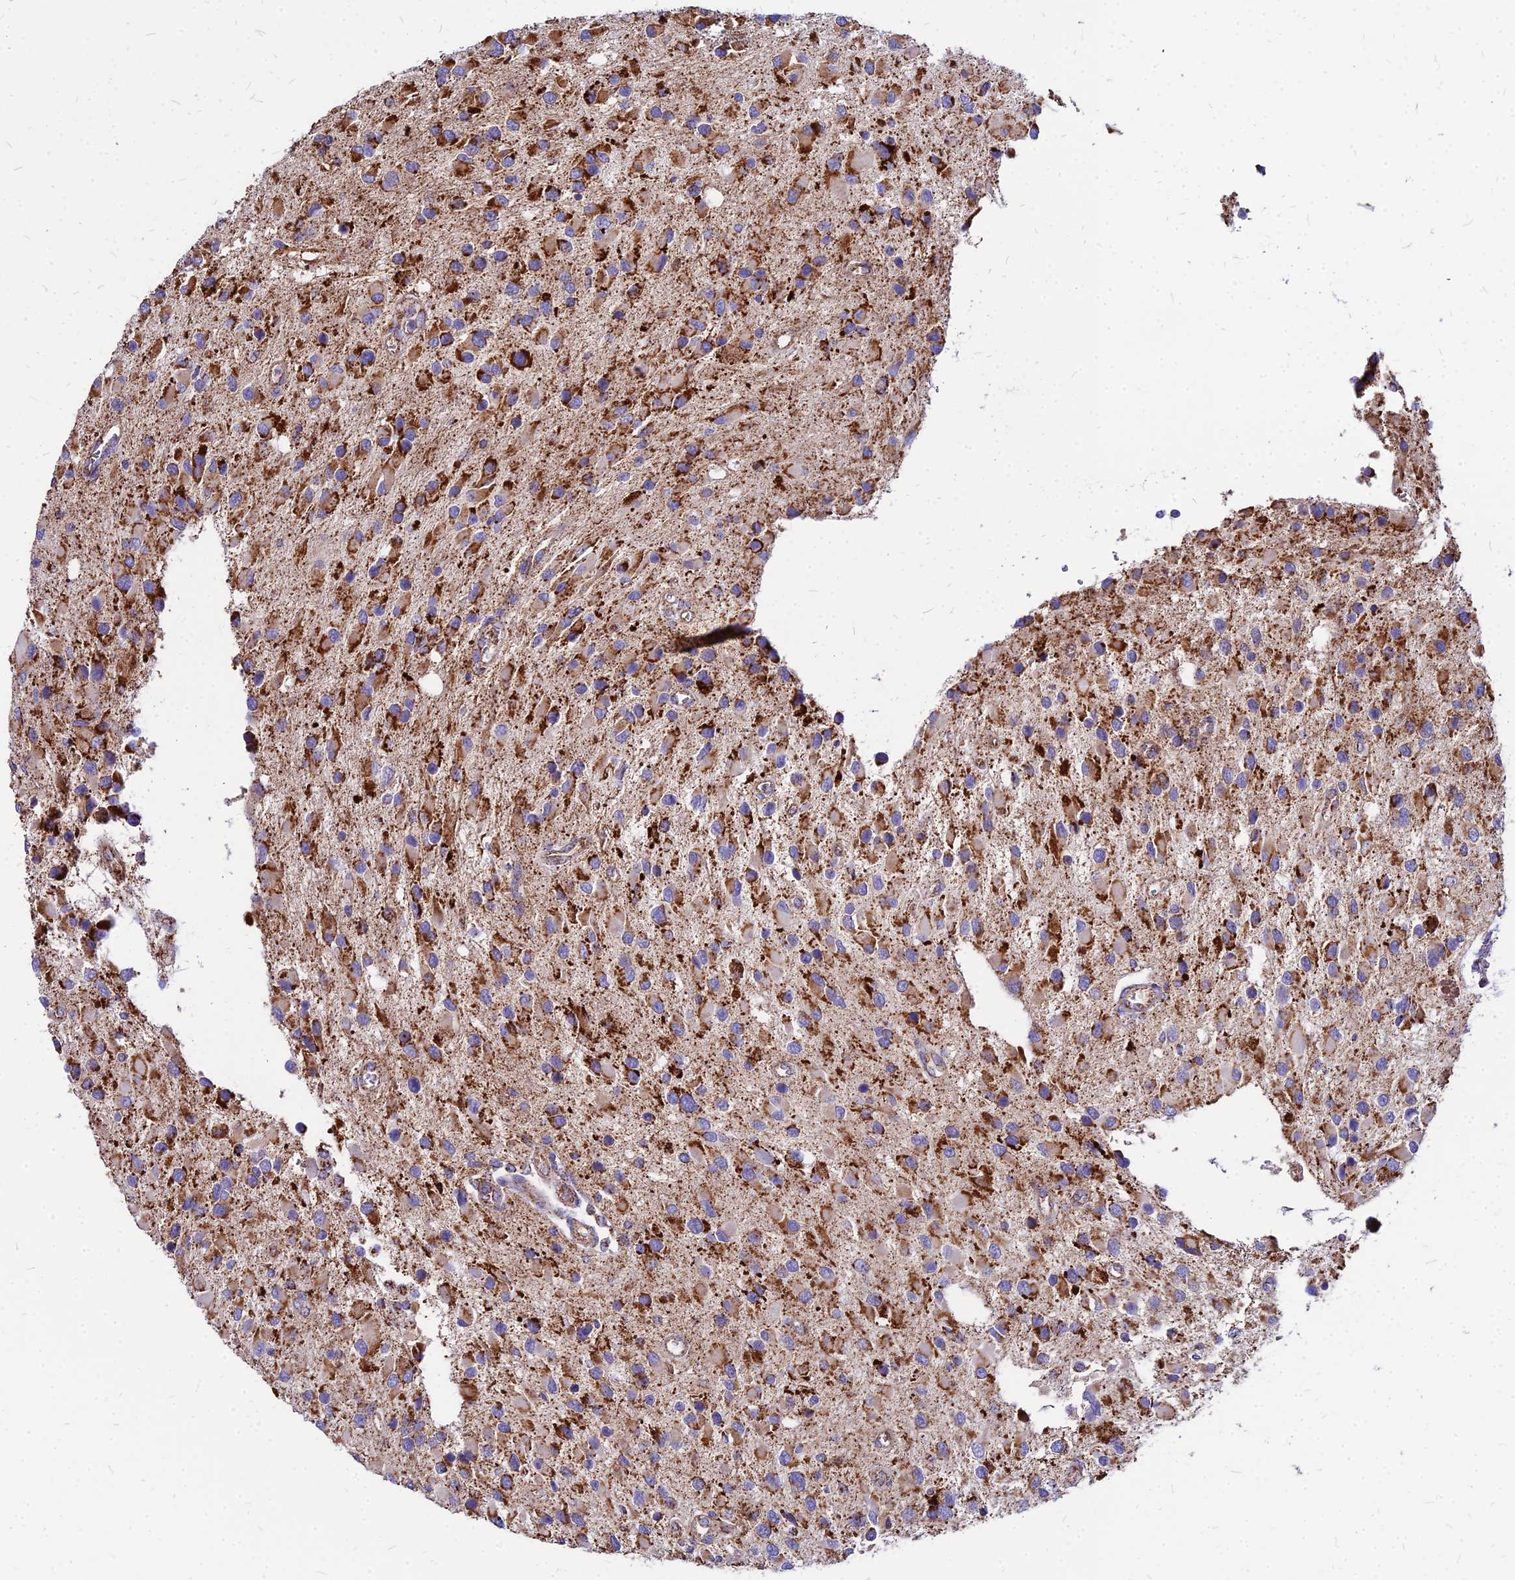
{"staining": {"intensity": "strong", "quantity": ">75%", "location": "cytoplasmic/membranous"}, "tissue": "glioma", "cell_type": "Tumor cells", "image_type": "cancer", "snomed": [{"axis": "morphology", "description": "Glioma, malignant, High grade"}, {"axis": "topography", "description": "Brain"}], "caption": "Immunohistochemical staining of human high-grade glioma (malignant) reveals high levels of strong cytoplasmic/membranous protein expression in approximately >75% of tumor cells. (Brightfield microscopy of DAB IHC at high magnification).", "gene": "DLD", "patient": {"sex": "male", "age": 53}}